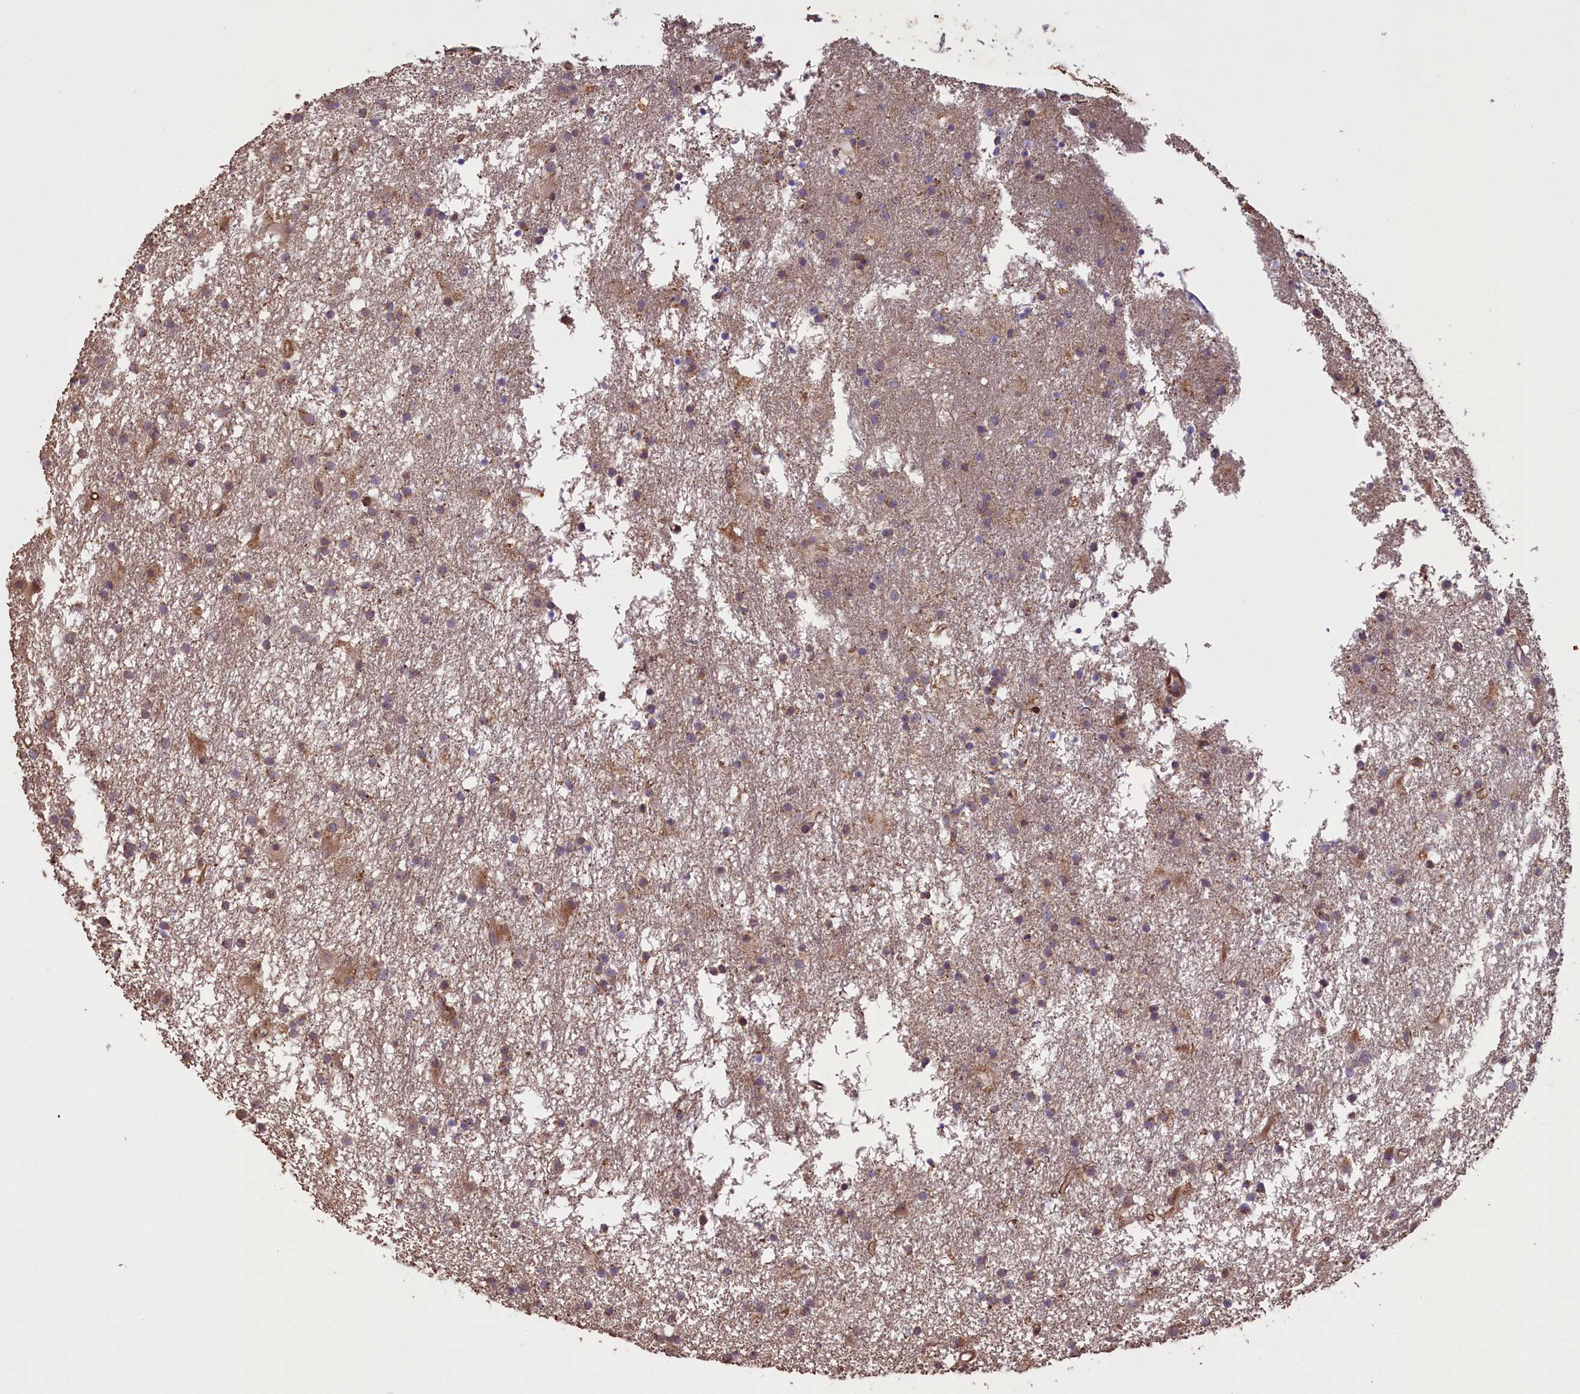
{"staining": {"intensity": "weak", "quantity": "<25%", "location": "cytoplasmic/membranous"}, "tissue": "glioma", "cell_type": "Tumor cells", "image_type": "cancer", "snomed": [{"axis": "morphology", "description": "Glioma, malignant, High grade"}, {"axis": "topography", "description": "Brain"}], "caption": "Immunohistochemical staining of human glioma displays no significant staining in tumor cells.", "gene": "FUZ", "patient": {"sex": "male", "age": 77}}